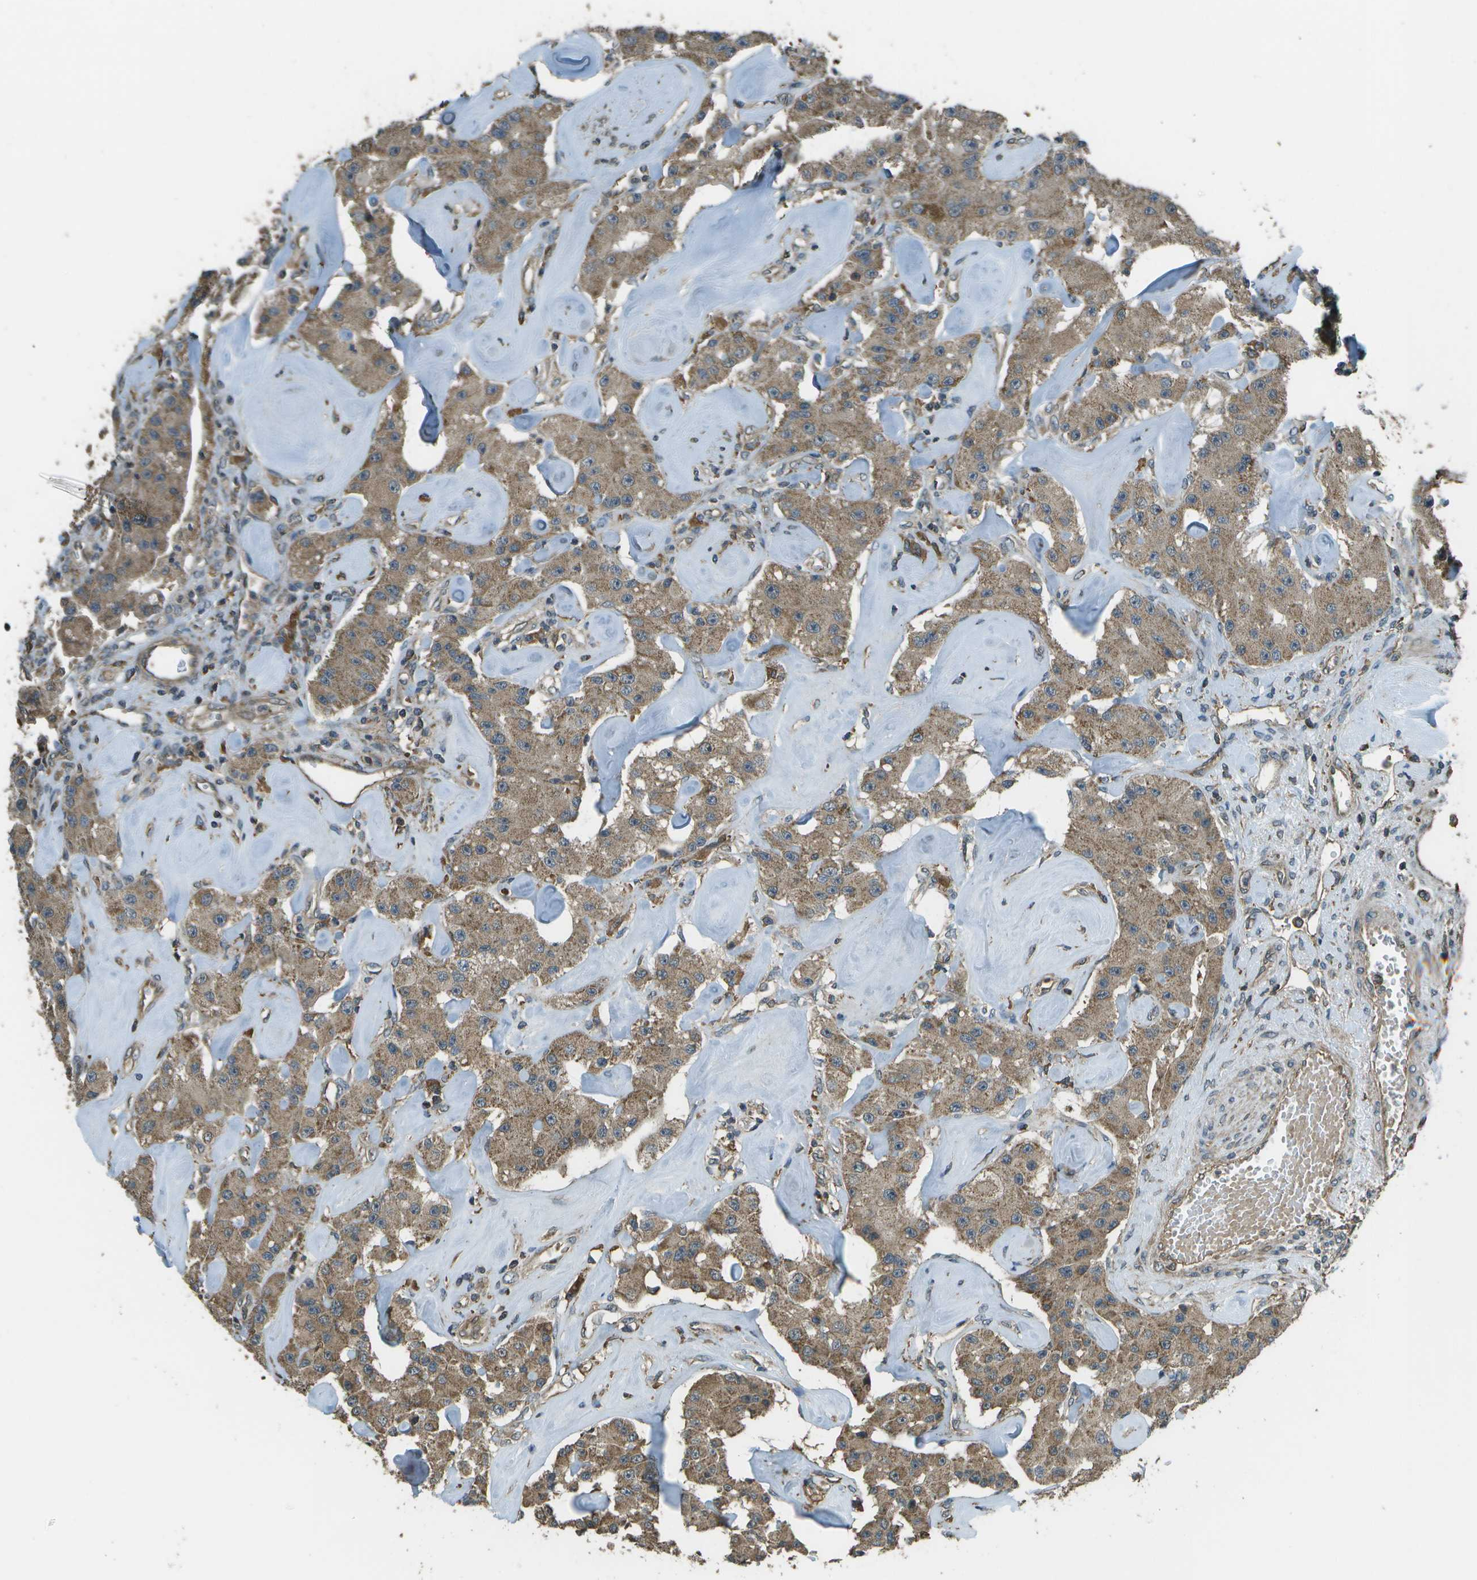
{"staining": {"intensity": "moderate", "quantity": ">75%", "location": "cytoplasmic/membranous"}, "tissue": "carcinoid", "cell_type": "Tumor cells", "image_type": "cancer", "snomed": [{"axis": "morphology", "description": "Carcinoid, malignant, NOS"}, {"axis": "topography", "description": "Pancreas"}], "caption": "This histopathology image shows carcinoid stained with immunohistochemistry to label a protein in brown. The cytoplasmic/membranous of tumor cells show moderate positivity for the protein. Nuclei are counter-stained blue.", "gene": "PLPBP", "patient": {"sex": "male", "age": 41}}